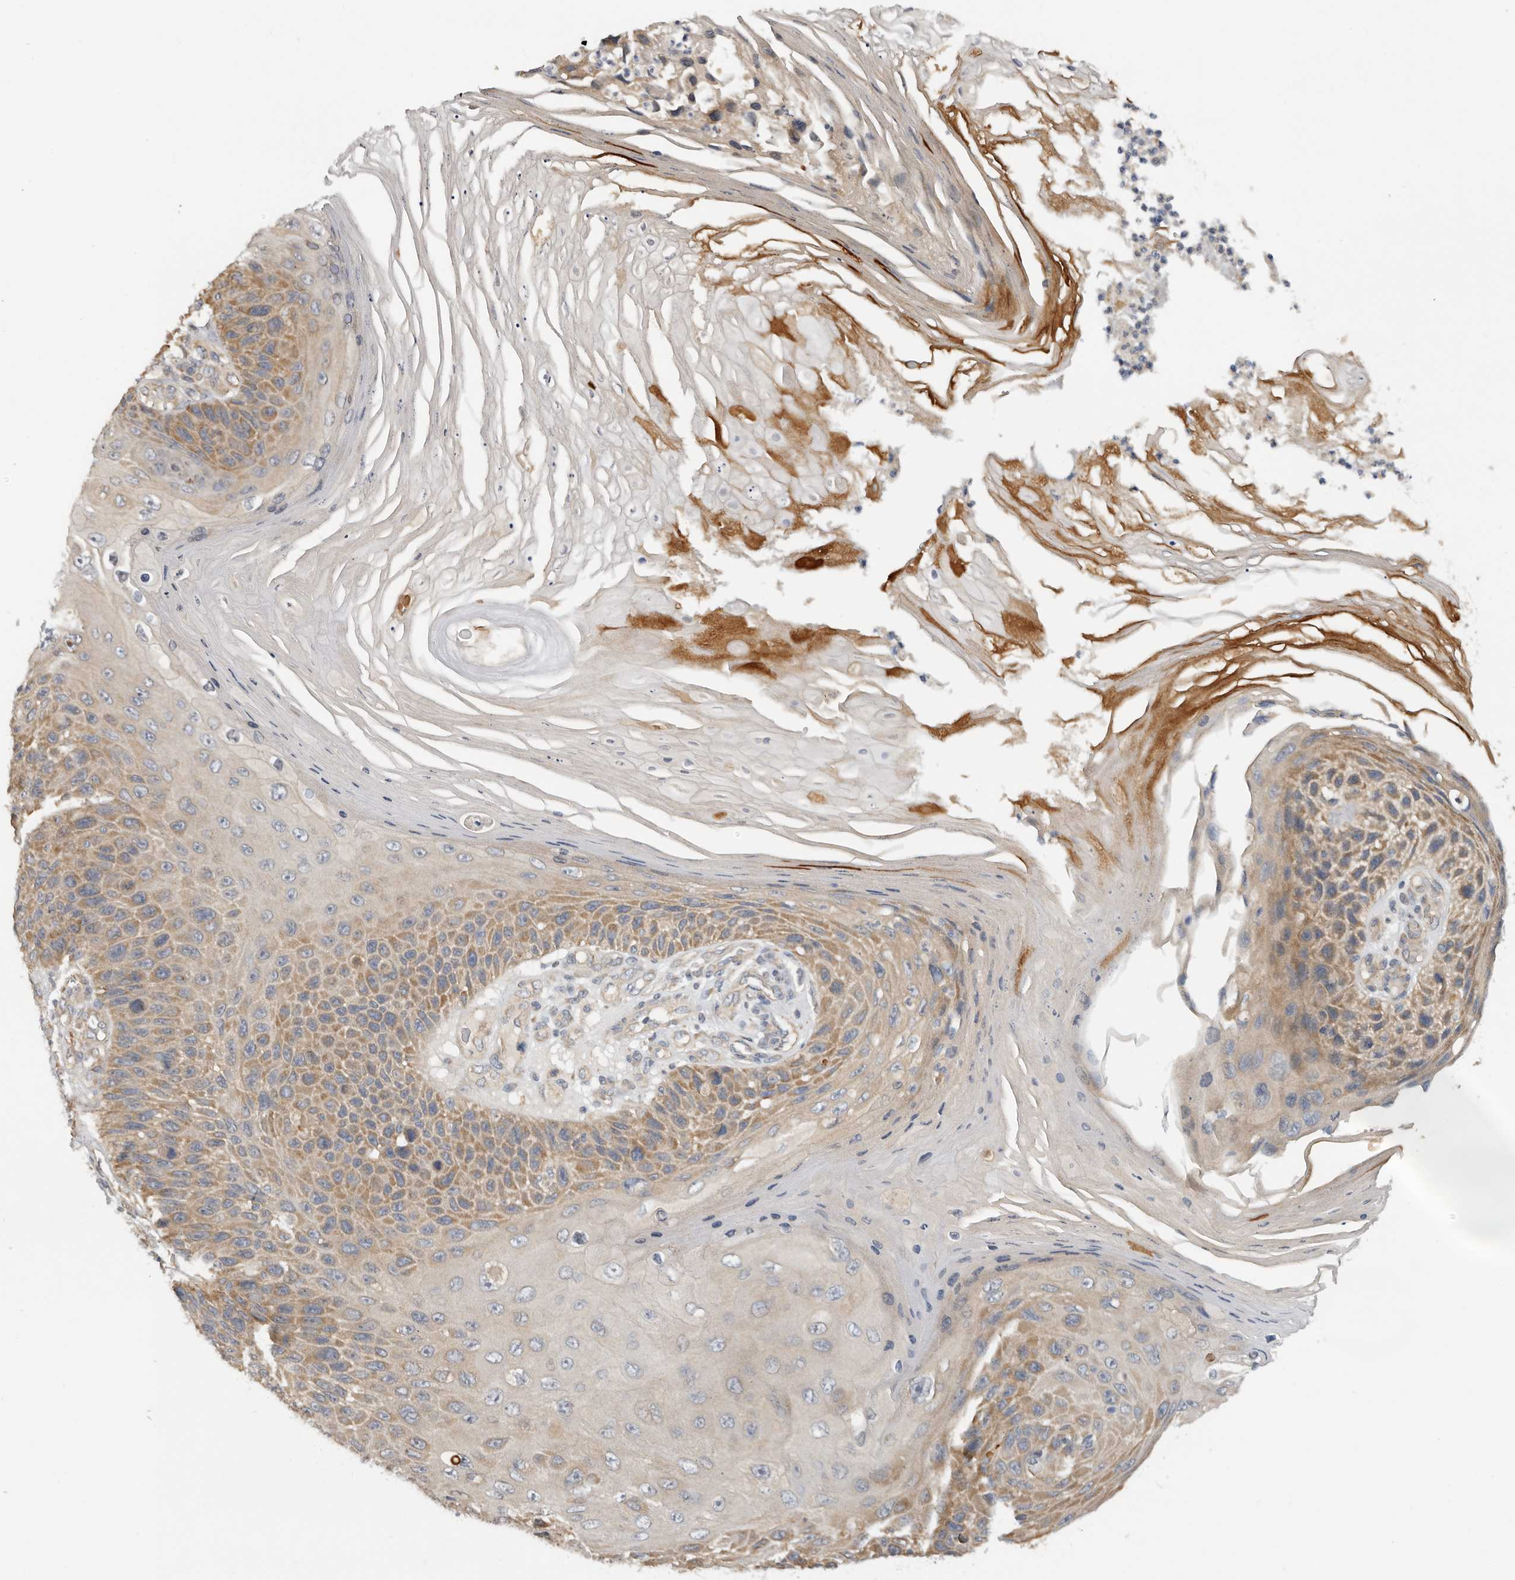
{"staining": {"intensity": "moderate", "quantity": "25%-75%", "location": "cytoplasmic/membranous"}, "tissue": "skin cancer", "cell_type": "Tumor cells", "image_type": "cancer", "snomed": [{"axis": "morphology", "description": "Squamous cell carcinoma, NOS"}, {"axis": "topography", "description": "Skin"}], "caption": "Immunohistochemistry image of human skin cancer (squamous cell carcinoma) stained for a protein (brown), which demonstrates medium levels of moderate cytoplasmic/membranous positivity in about 25%-75% of tumor cells.", "gene": "PPP1R42", "patient": {"sex": "female", "age": 88}}